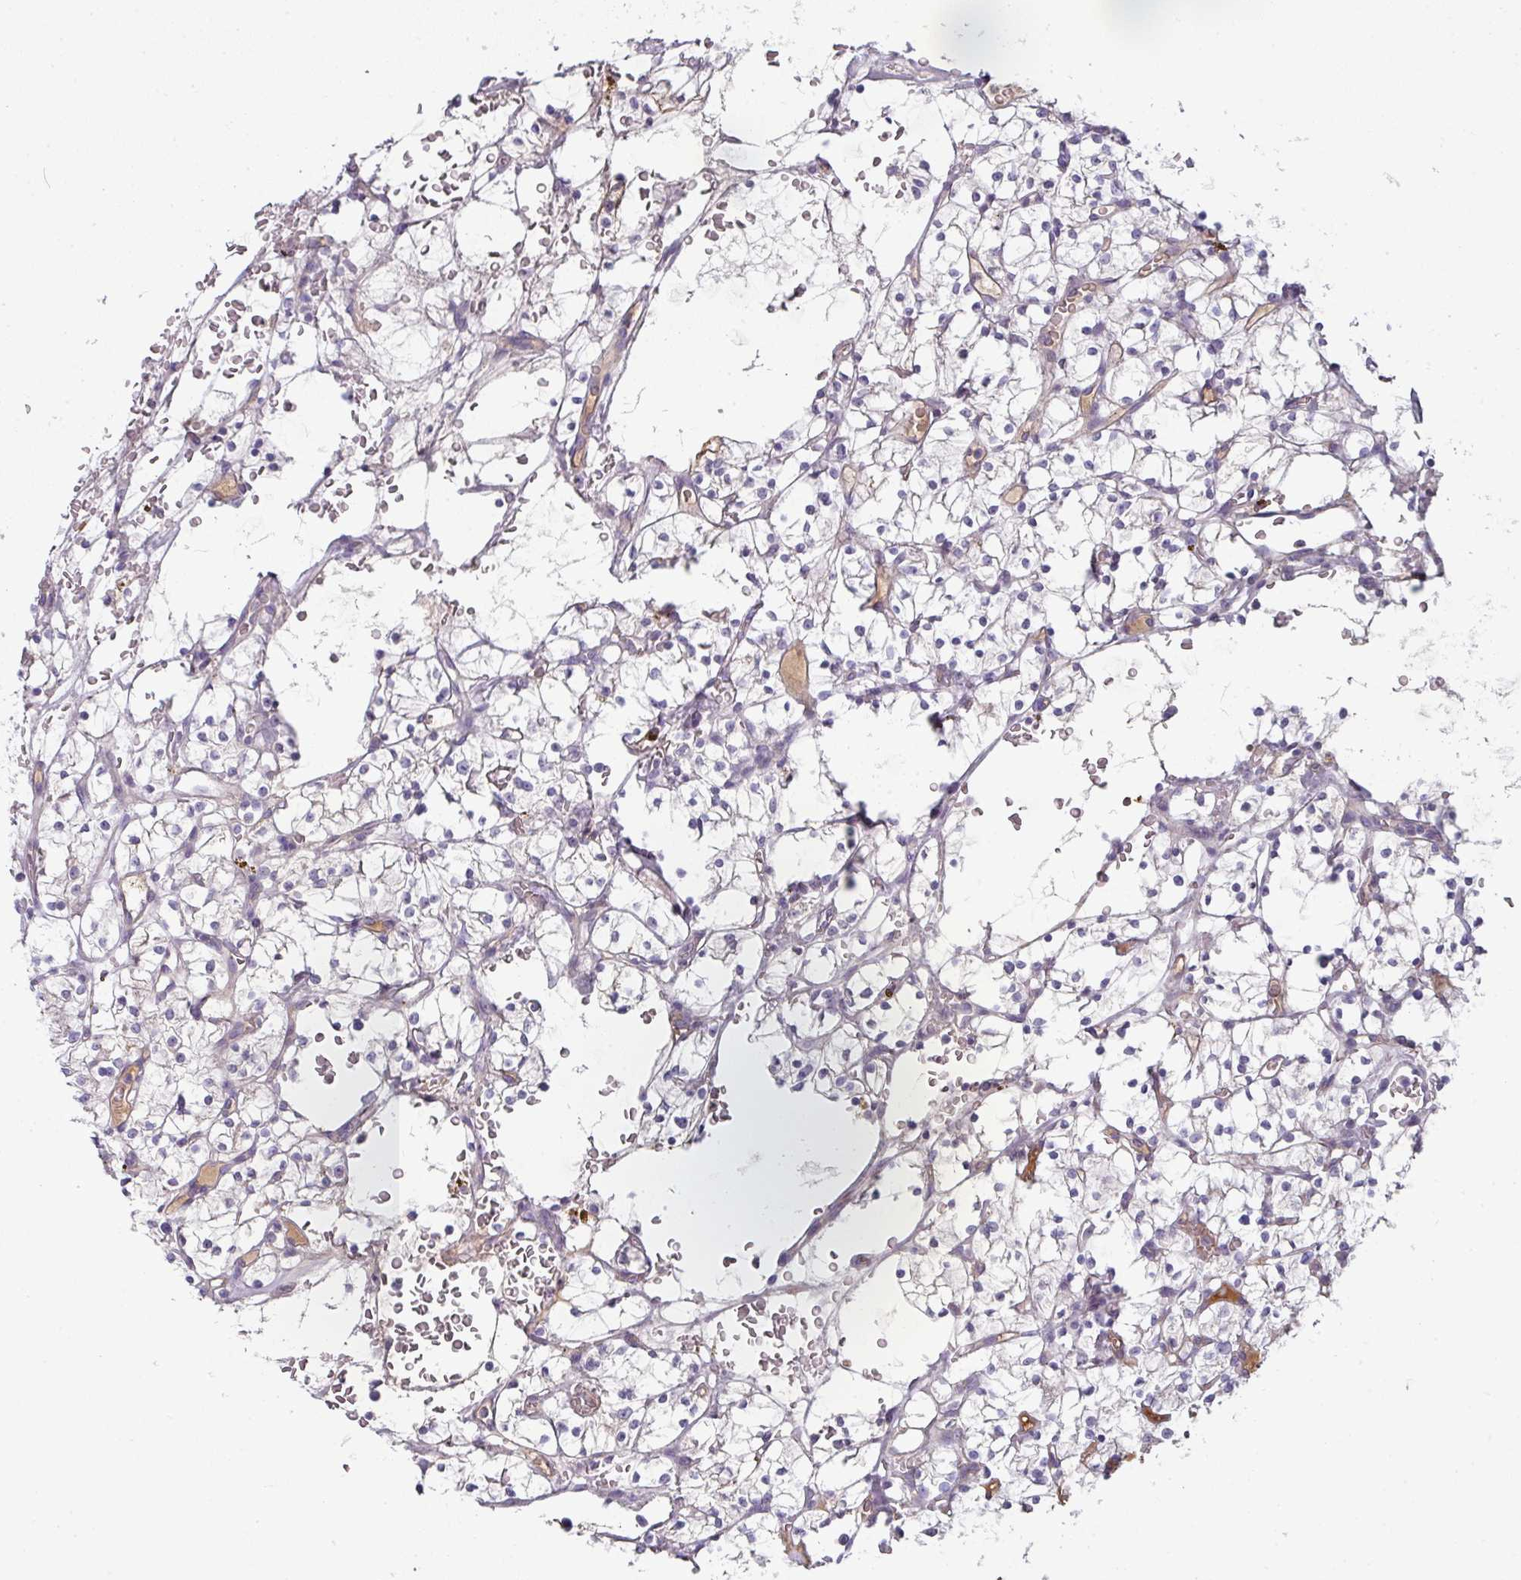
{"staining": {"intensity": "negative", "quantity": "none", "location": "none"}, "tissue": "renal cancer", "cell_type": "Tumor cells", "image_type": "cancer", "snomed": [{"axis": "morphology", "description": "Adenocarcinoma, NOS"}, {"axis": "topography", "description": "Kidney"}], "caption": "Histopathology image shows no protein positivity in tumor cells of renal cancer tissue.", "gene": "FGF17", "patient": {"sex": "female", "age": 64}}